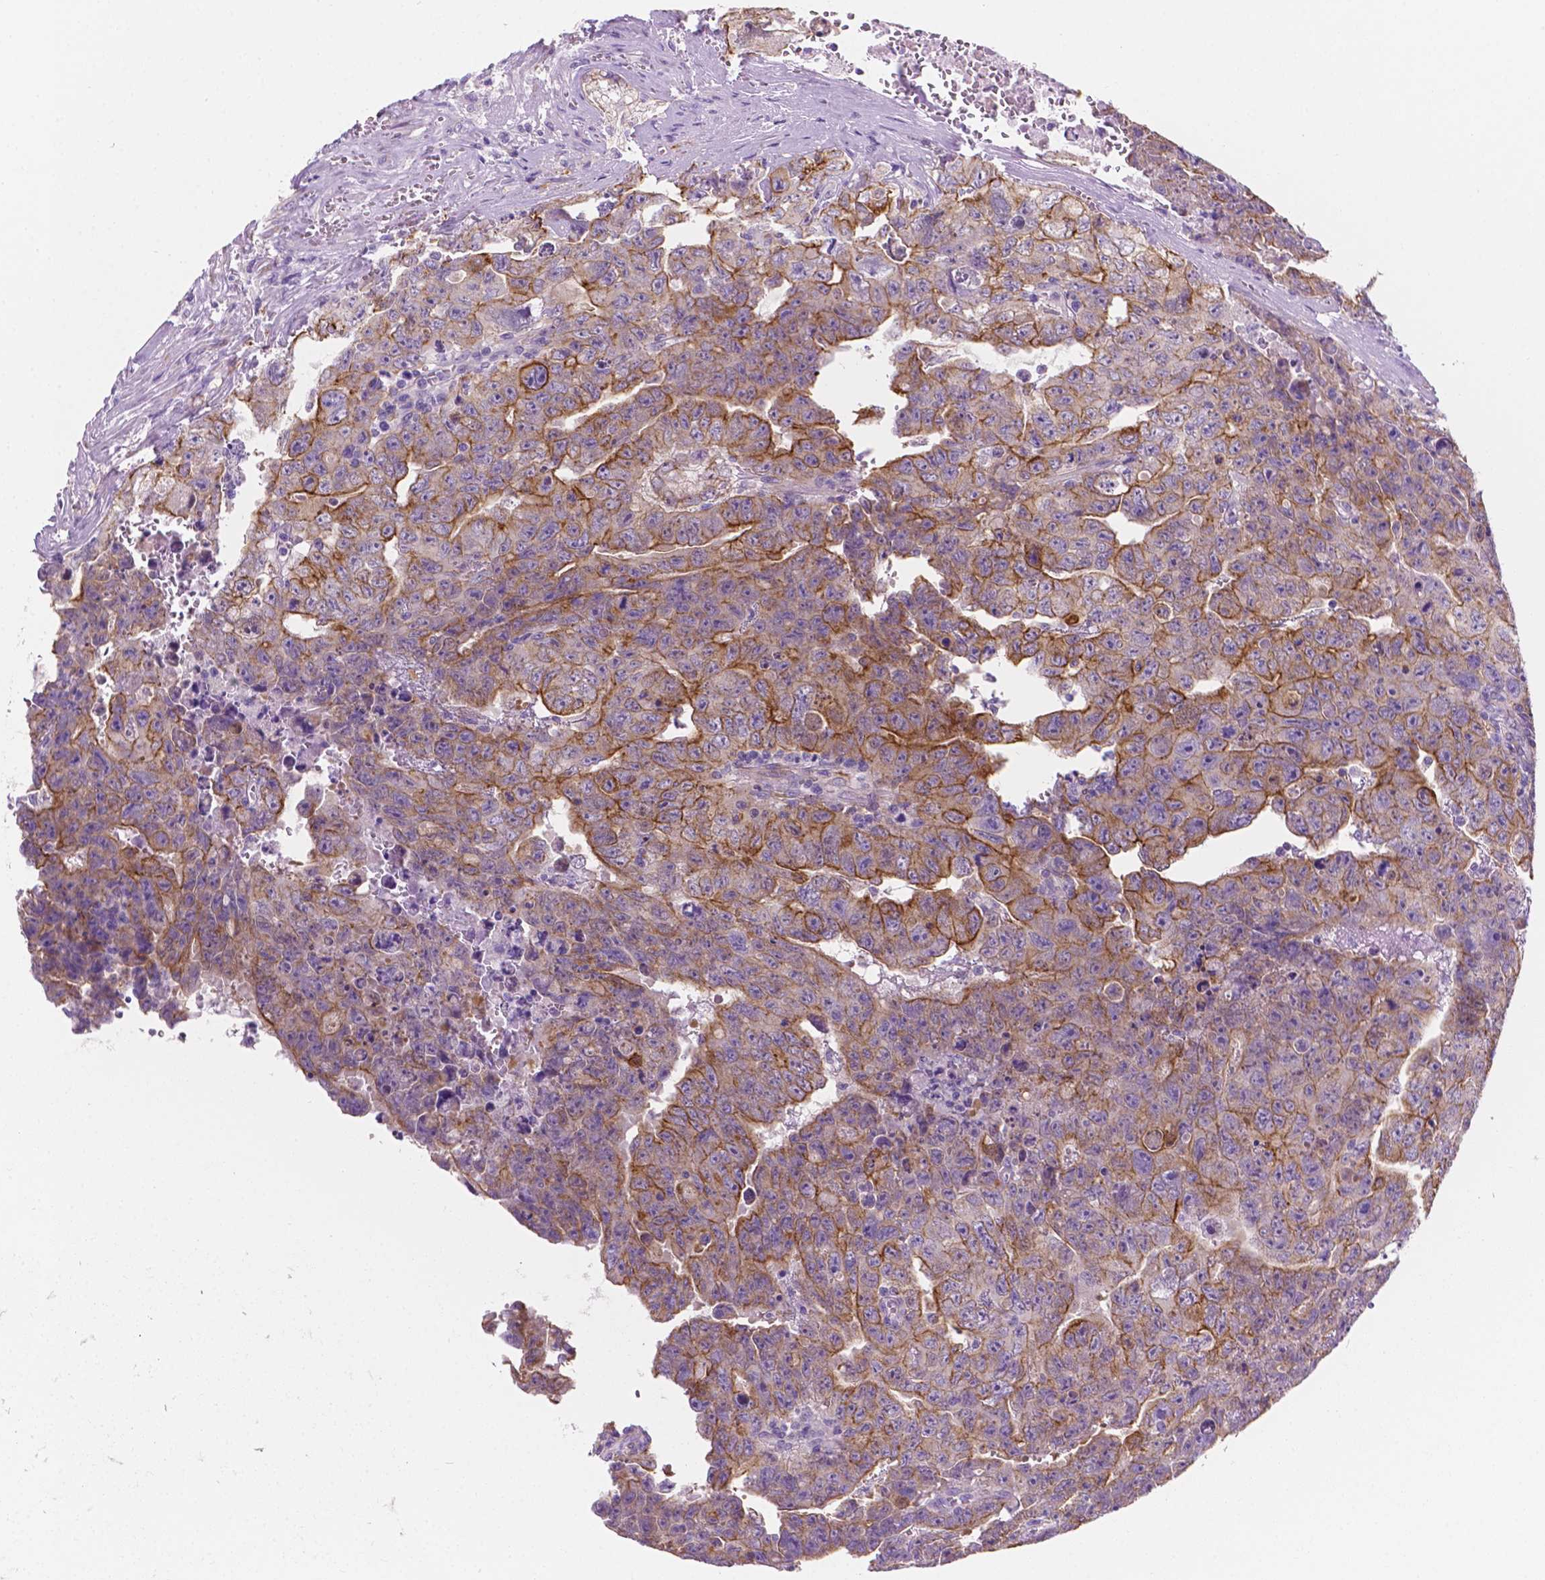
{"staining": {"intensity": "moderate", "quantity": "25%-75%", "location": "cytoplasmic/membranous"}, "tissue": "testis cancer", "cell_type": "Tumor cells", "image_type": "cancer", "snomed": [{"axis": "morphology", "description": "Carcinoma, Embryonal, NOS"}, {"axis": "topography", "description": "Testis"}], "caption": "The micrograph shows a brown stain indicating the presence of a protein in the cytoplasmic/membranous of tumor cells in embryonal carcinoma (testis).", "gene": "EPPK1", "patient": {"sex": "male", "age": 24}}